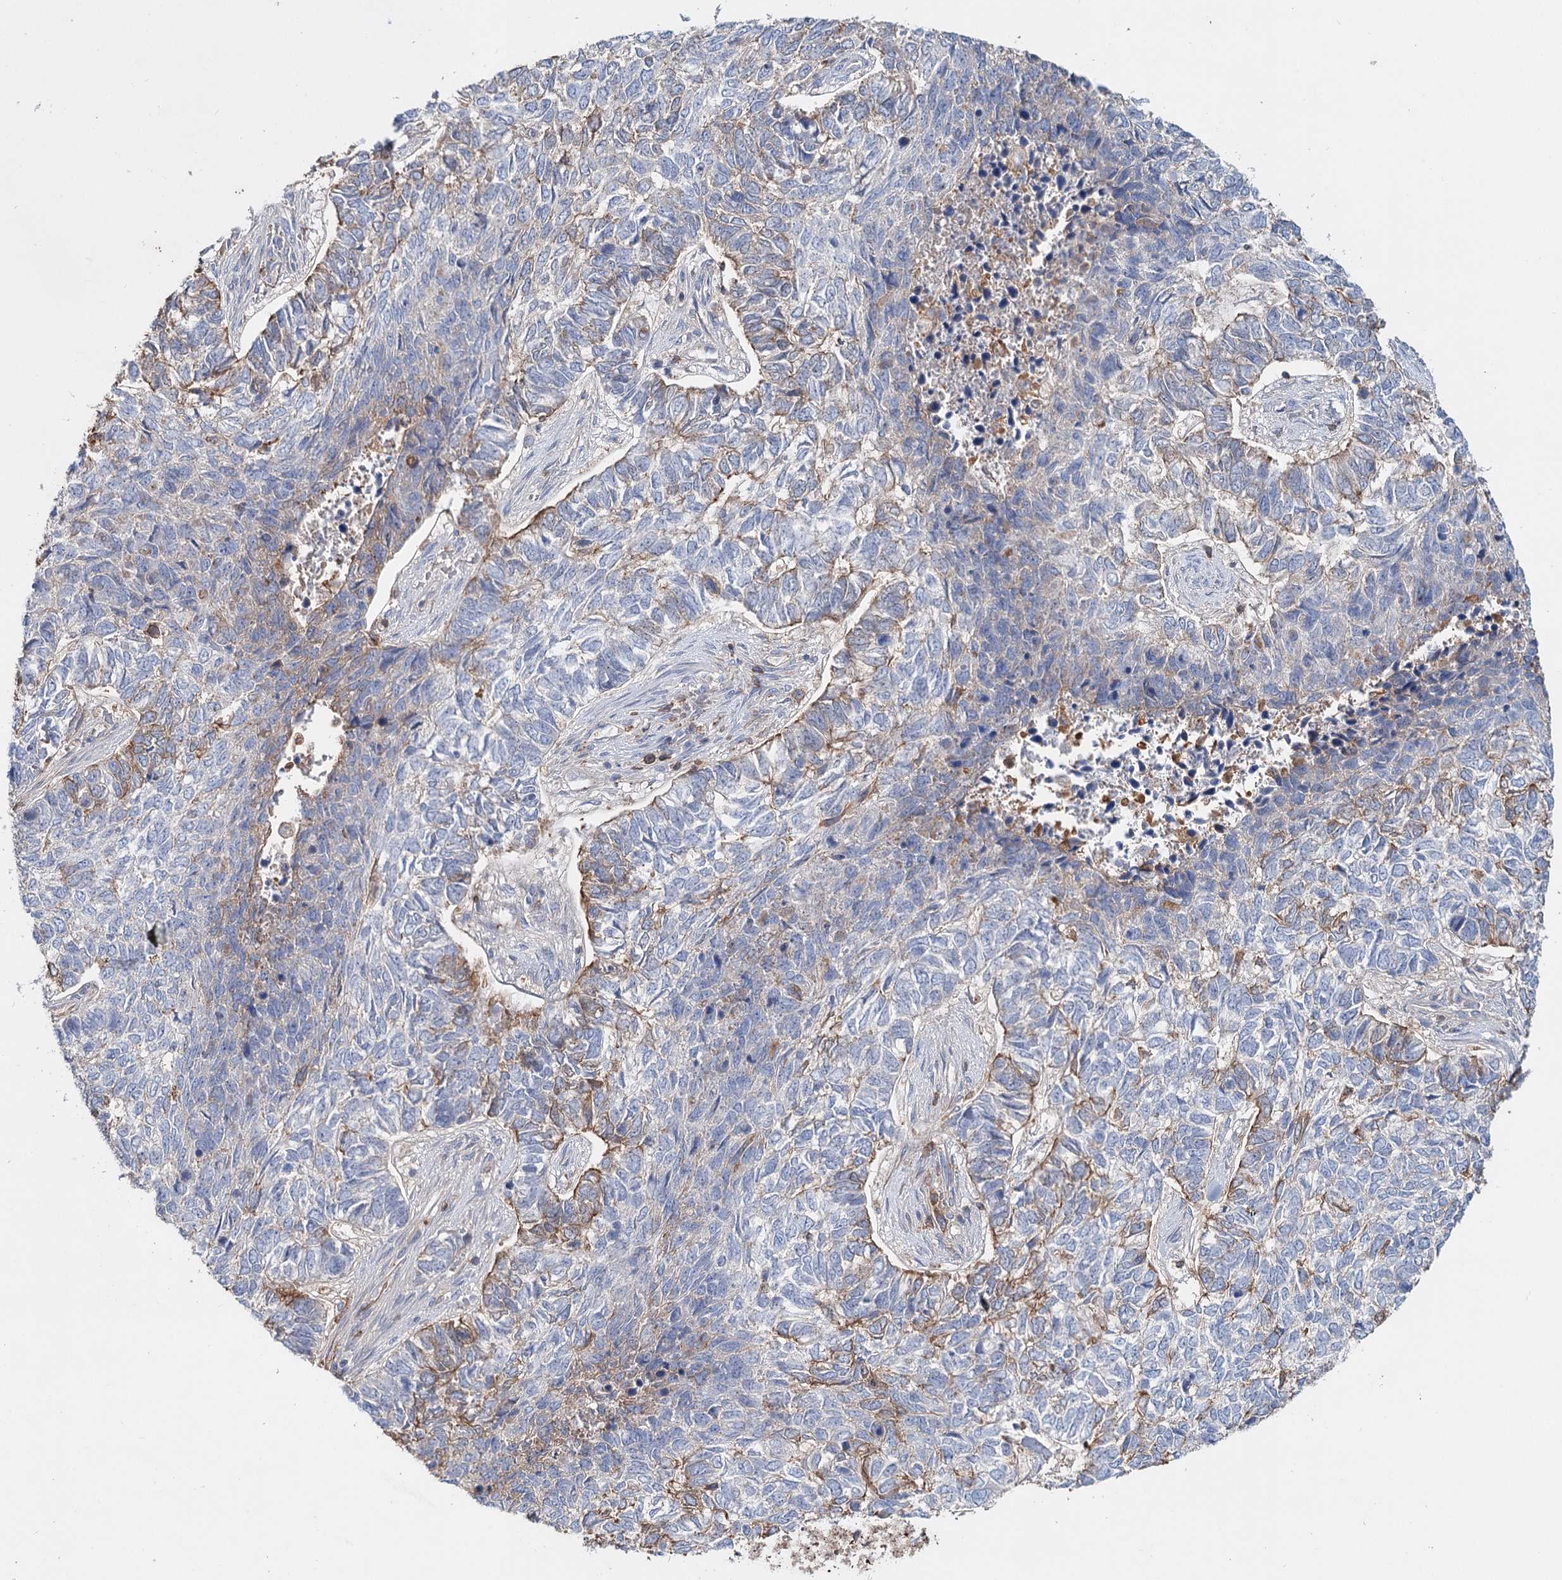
{"staining": {"intensity": "weak", "quantity": "<25%", "location": "cytoplasmic/membranous"}, "tissue": "skin cancer", "cell_type": "Tumor cells", "image_type": "cancer", "snomed": [{"axis": "morphology", "description": "Basal cell carcinoma"}, {"axis": "topography", "description": "Skin"}], "caption": "Protein analysis of skin basal cell carcinoma shows no significant expression in tumor cells.", "gene": "ALKBH8", "patient": {"sex": "female", "age": 65}}